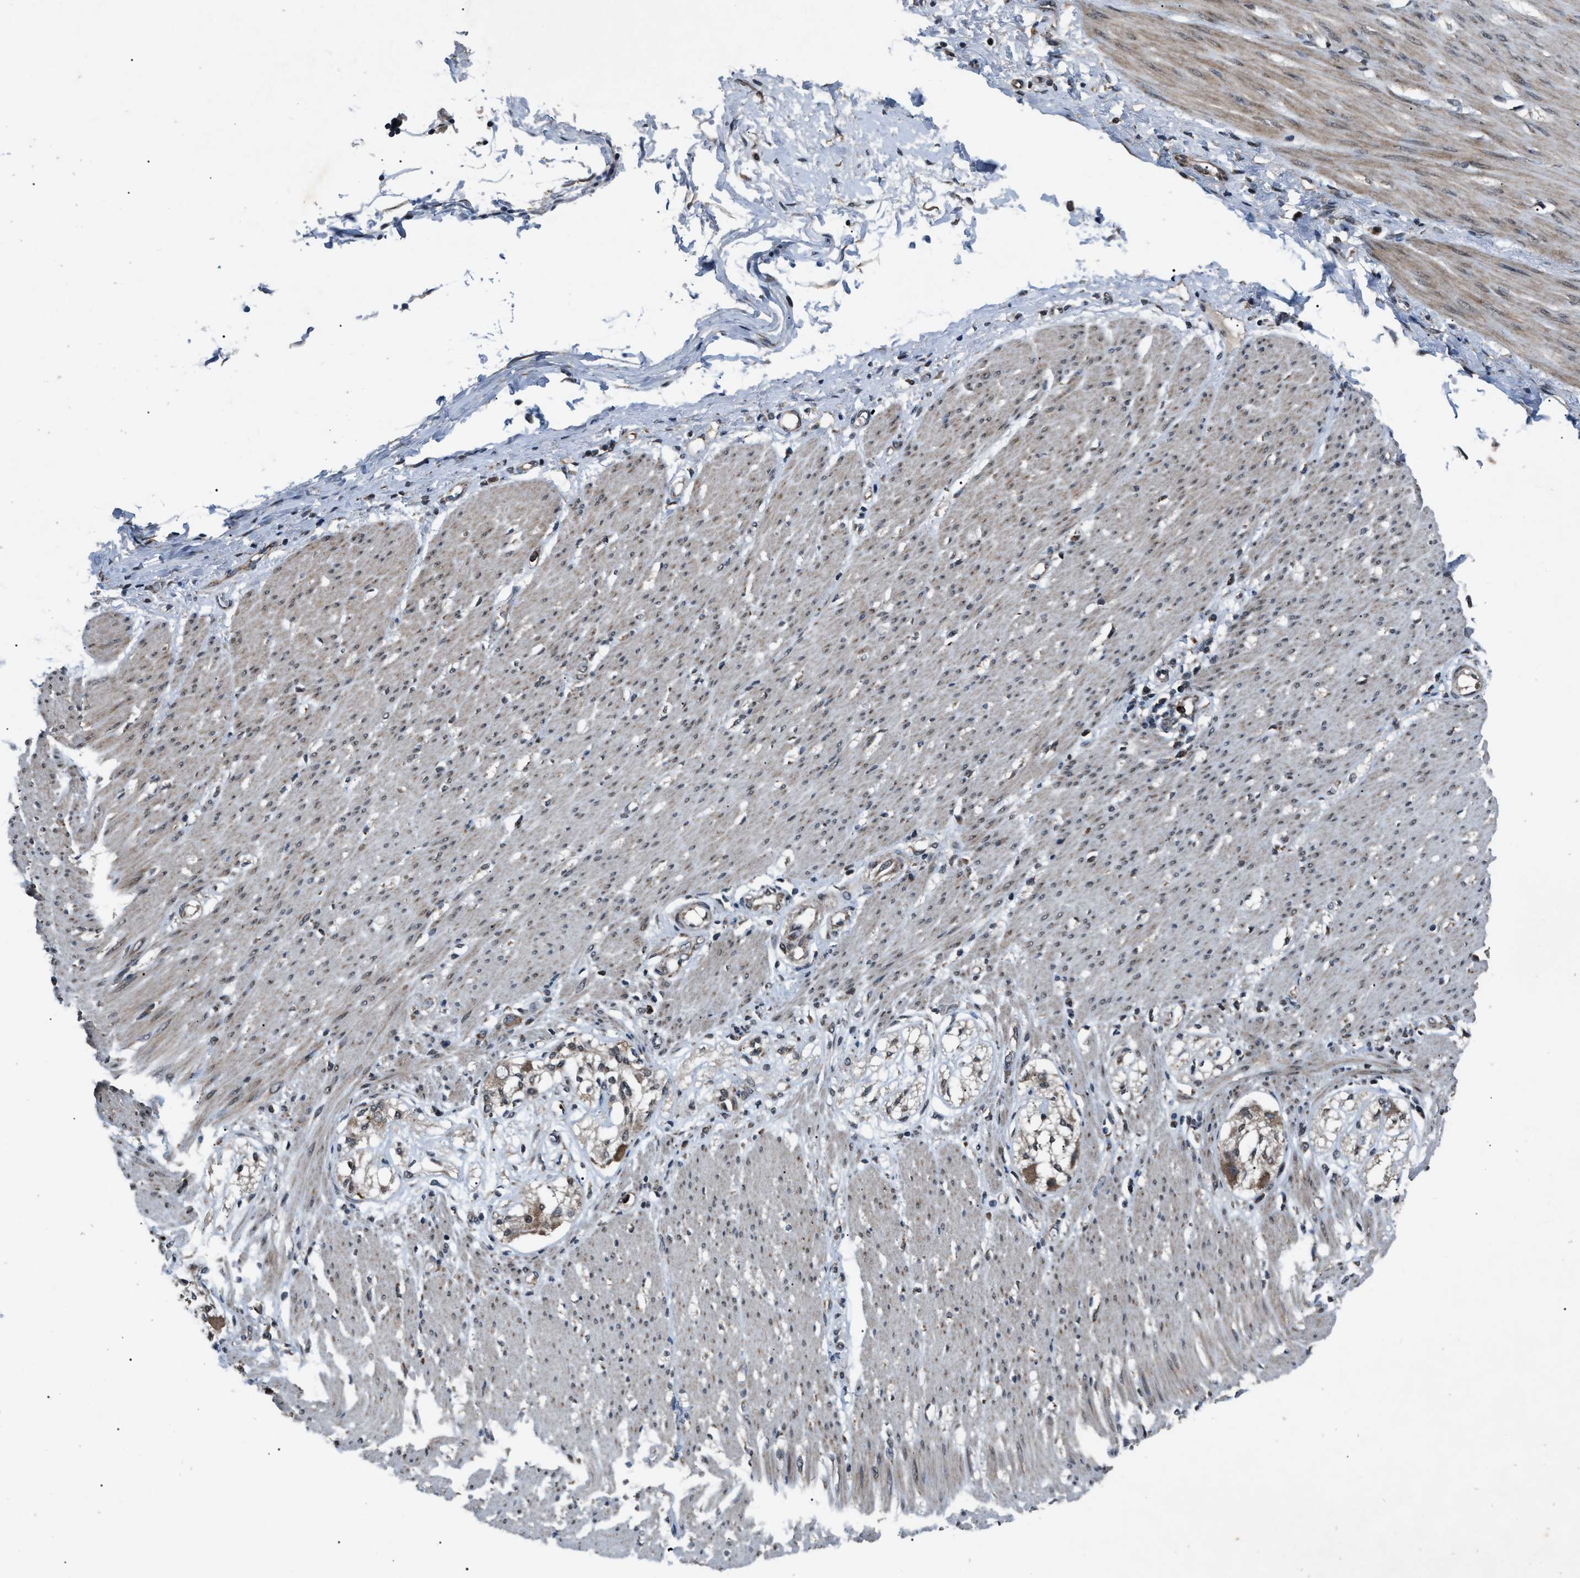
{"staining": {"intensity": "negative", "quantity": "none", "location": "none"}, "tissue": "adipose tissue", "cell_type": "Adipocytes", "image_type": "normal", "snomed": [{"axis": "morphology", "description": "Normal tissue, NOS"}, {"axis": "morphology", "description": "Adenocarcinoma, NOS"}, {"axis": "topography", "description": "Colon"}, {"axis": "topography", "description": "Peripheral nerve tissue"}], "caption": "The histopathology image exhibits no staining of adipocytes in normal adipose tissue.", "gene": "ZFAND2A", "patient": {"sex": "male", "age": 14}}